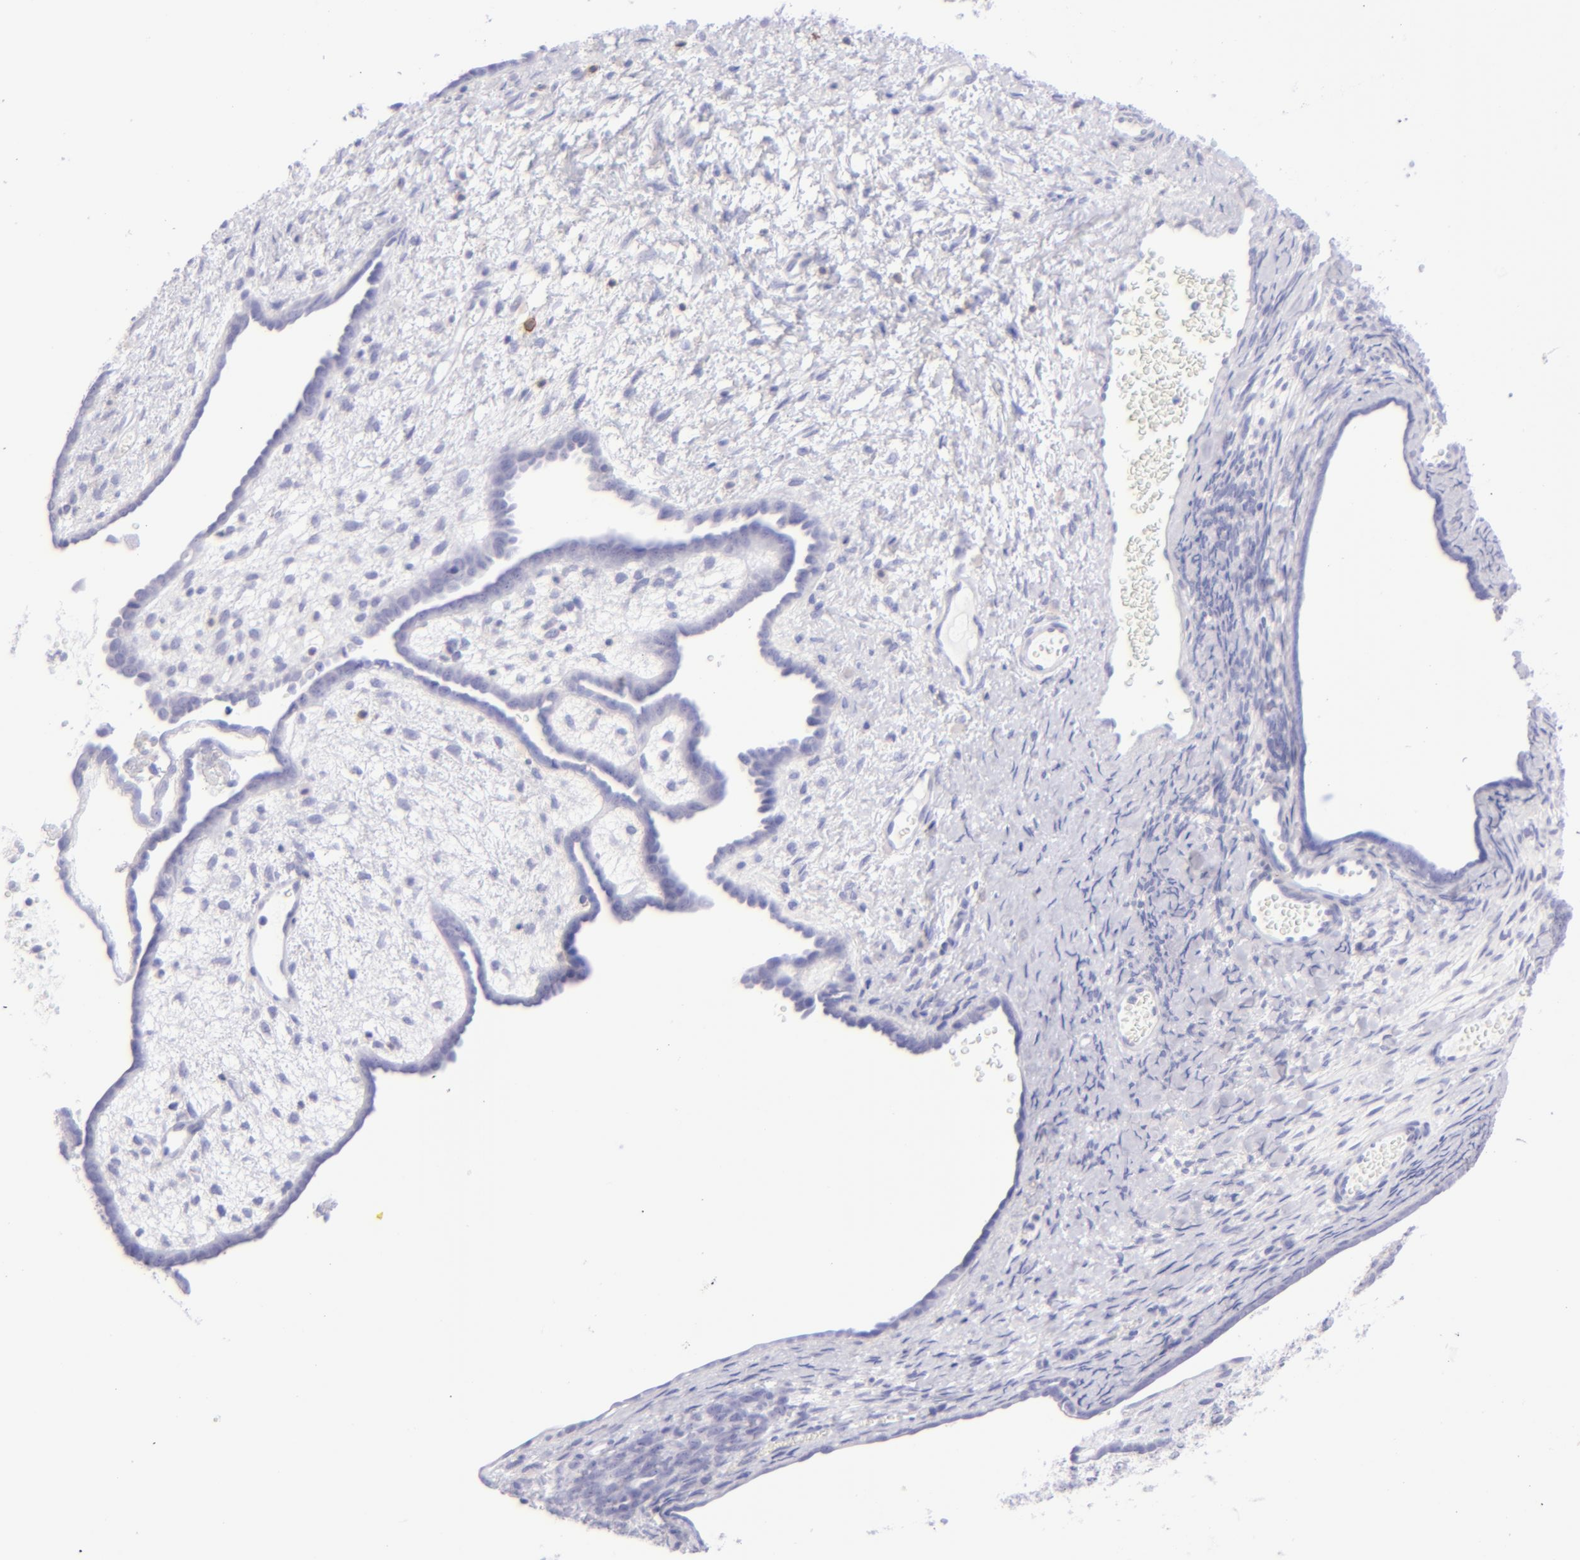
{"staining": {"intensity": "negative", "quantity": "none", "location": "none"}, "tissue": "endometrial cancer", "cell_type": "Tumor cells", "image_type": "cancer", "snomed": [{"axis": "morphology", "description": "Neoplasm, malignant, NOS"}, {"axis": "topography", "description": "Endometrium"}], "caption": "DAB immunohistochemical staining of human endometrial cancer (neoplasm (malignant)) reveals no significant expression in tumor cells.", "gene": "CD69", "patient": {"sex": "female", "age": 74}}